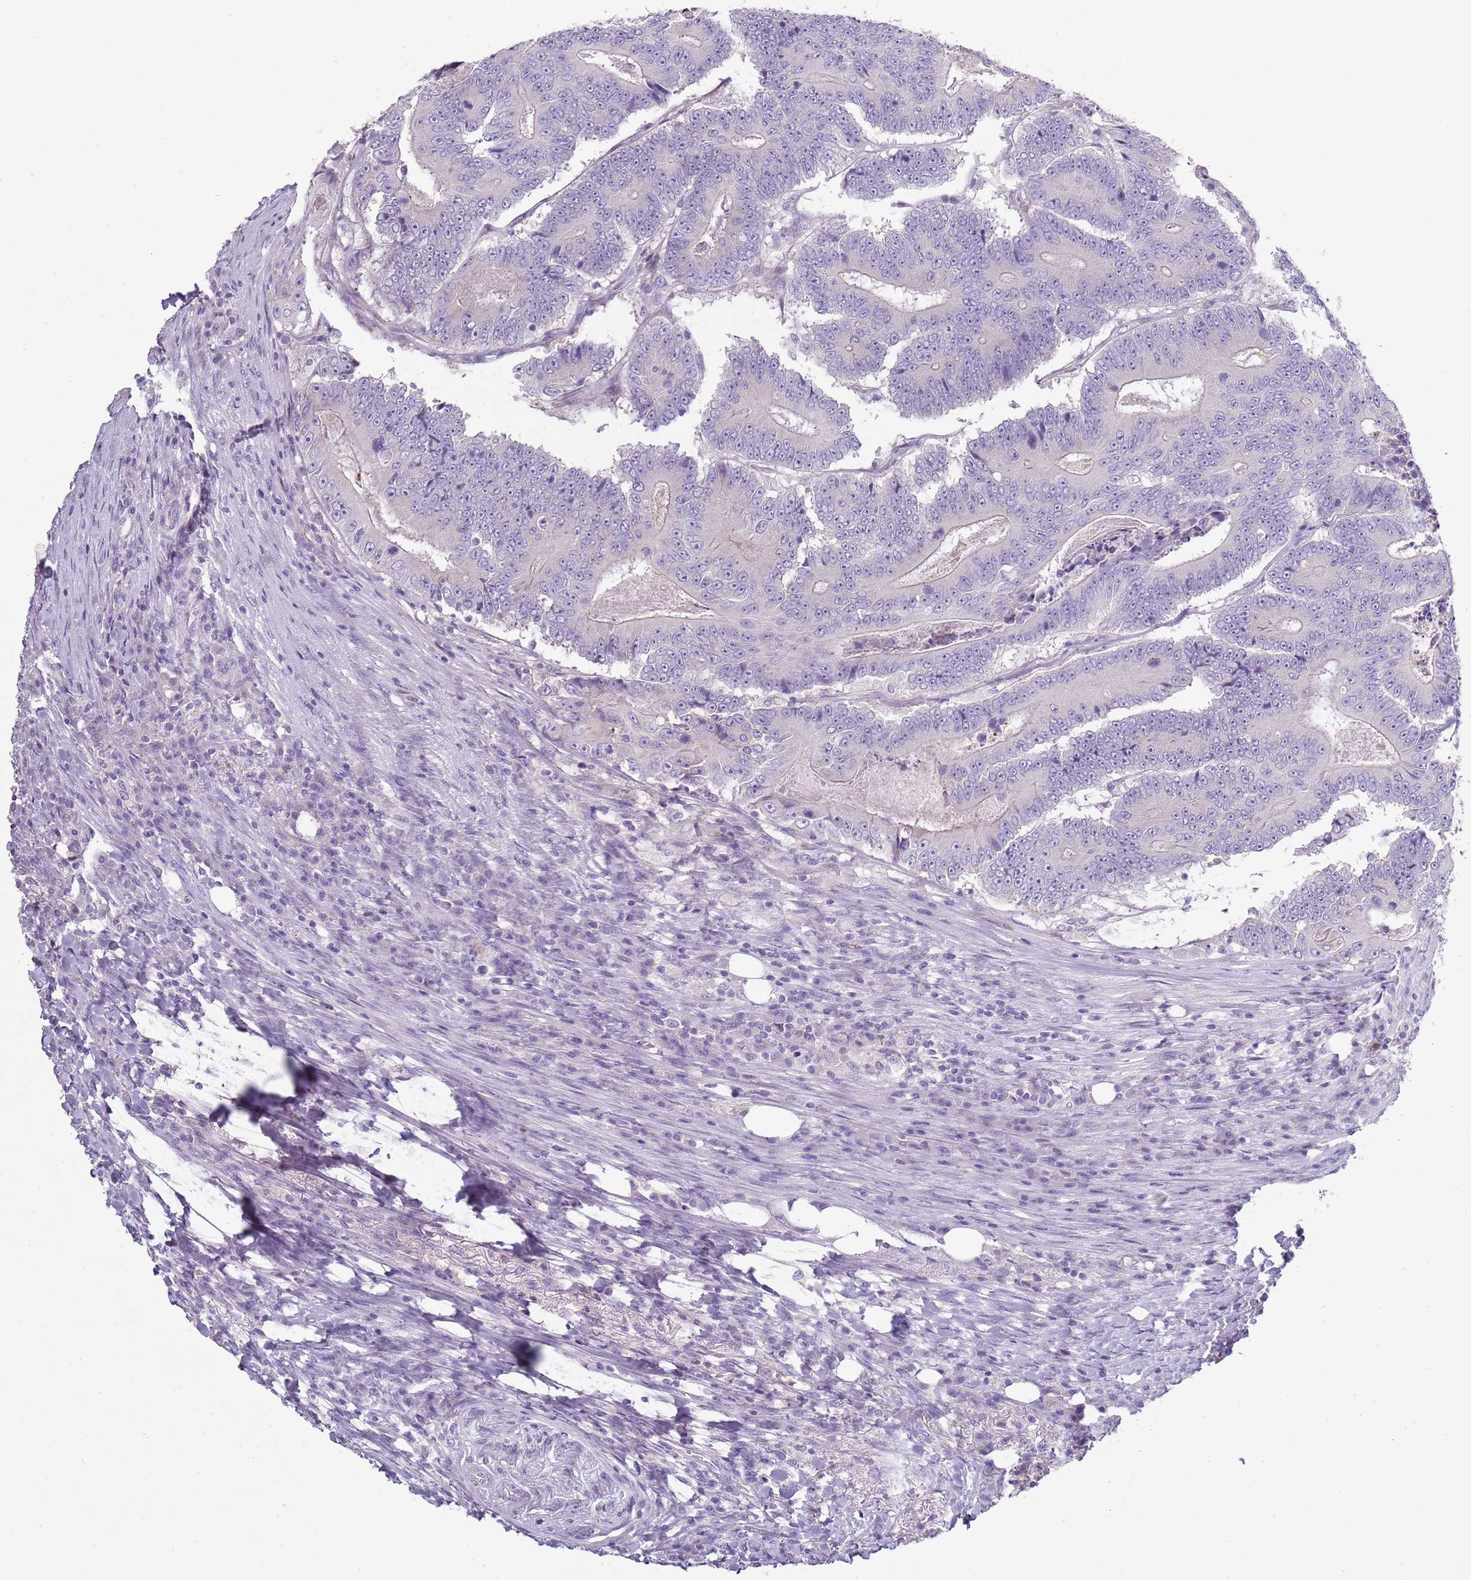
{"staining": {"intensity": "negative", "quantity": "none", "location": "none"}, "tissue": "colorectal cancer", "cell_type": "Tumor cells", "image_type": "cancer", "snomed": [{"axis": "morphology", "description": "Adenocarcinoma, NOS"}, {"axis": "topography", "description": "Colon"}], "caption": "Adenocarcinoma (colorectal) stained for a protein using immunohistochemistry shows no staining tumor cells.", "gene": "ZNF583", "patient": {"sex": "male", "age": 83}}